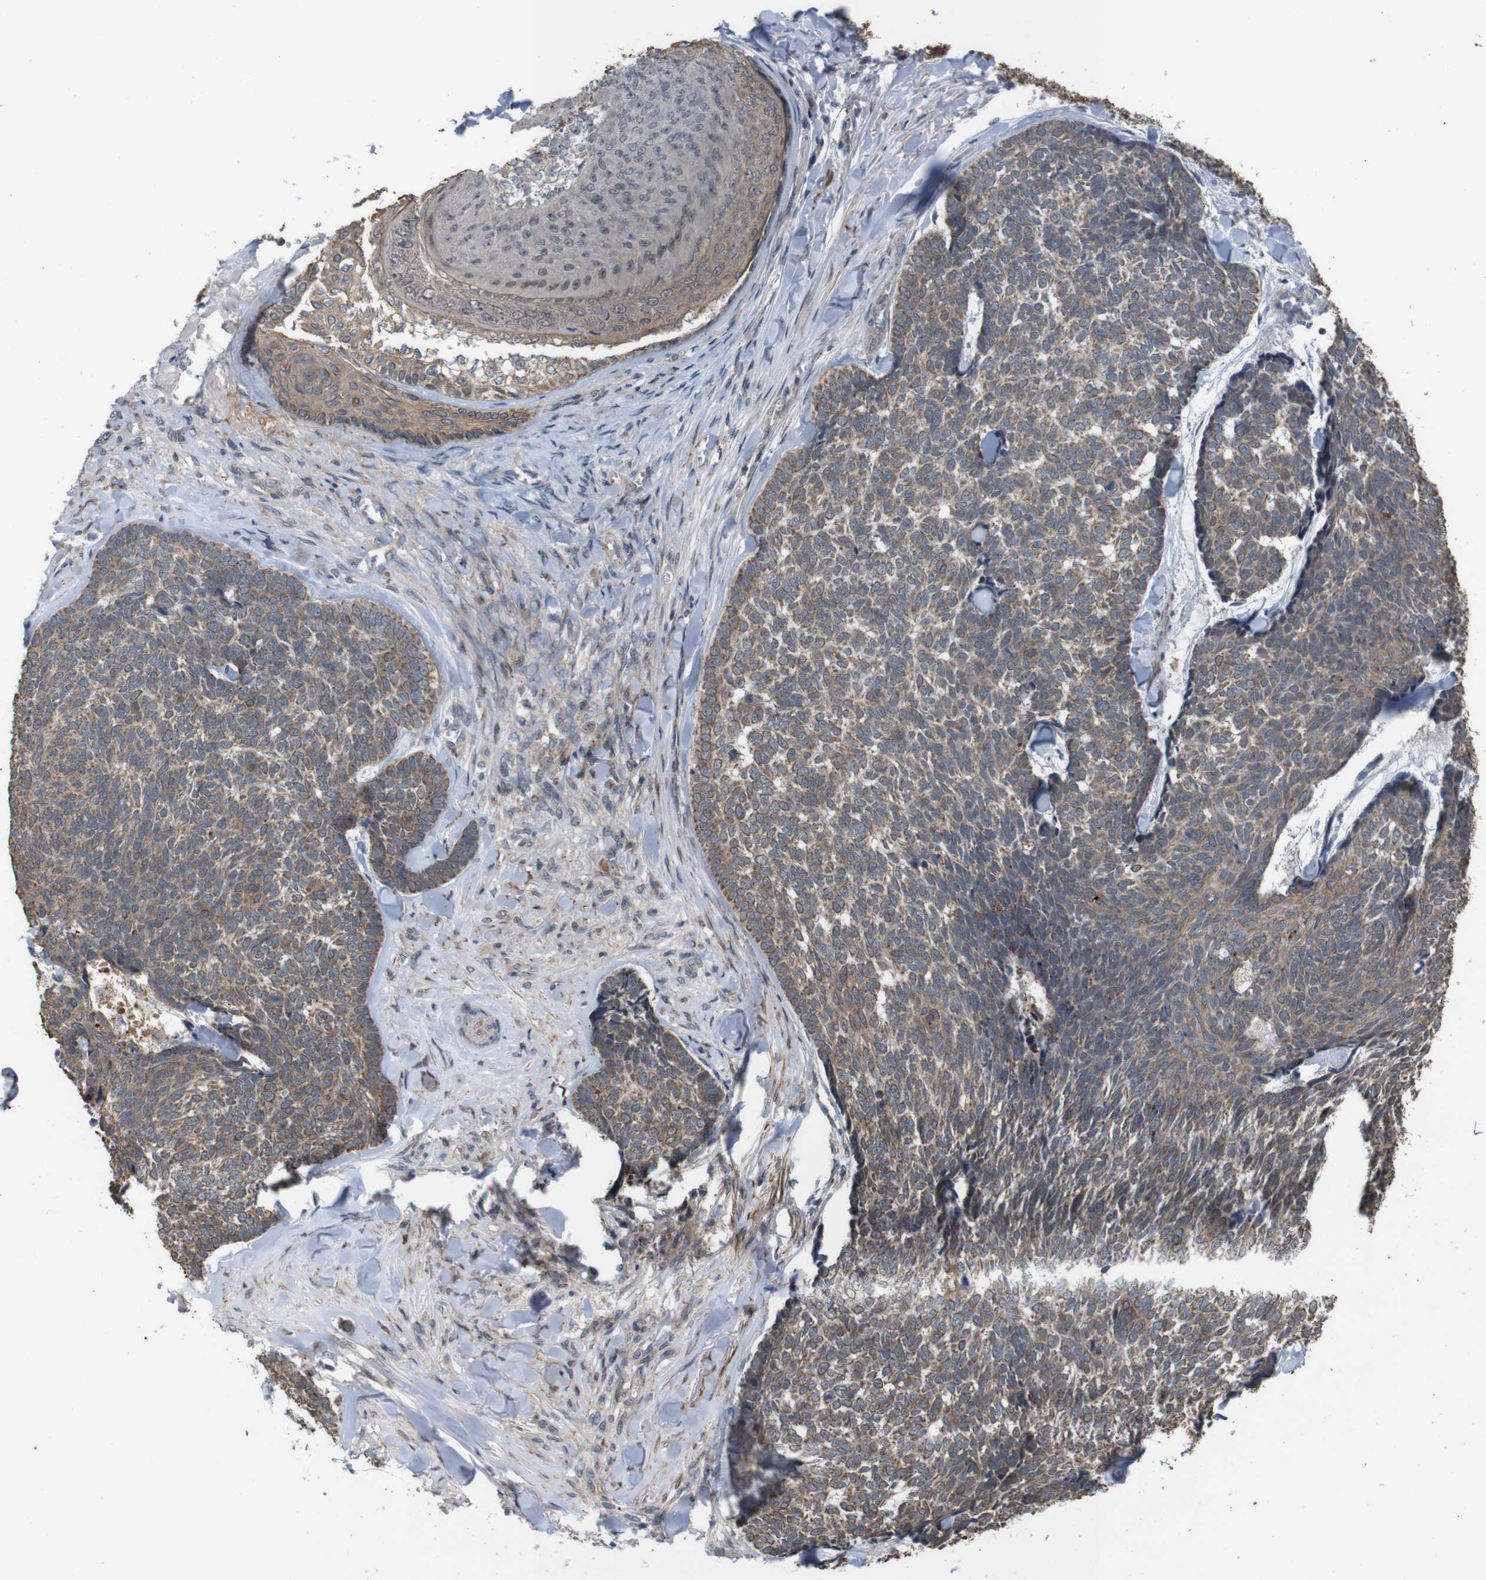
{"staining": {"intensity": "moderate", "quantity": ">75%", "location": "cytoplasmic/membranous"}, "tissue": "skin cancer", "cell_type": "Tumor cells", "image_type": "cancer", "snomed": [{"axis": "morphology", "description": "Basal cell carcinoma"}, {"axis": "topography", "description": "Skin"}], "caption": "This photomicrograph displays IHC staining of skin cancer (basal cell carcinoma), with medium moderate cytoplasmic/membranous positivity in about >75% of tumor cells.", "gene": "ATP7B", "patient": {"sex": "male", "age": 84}}